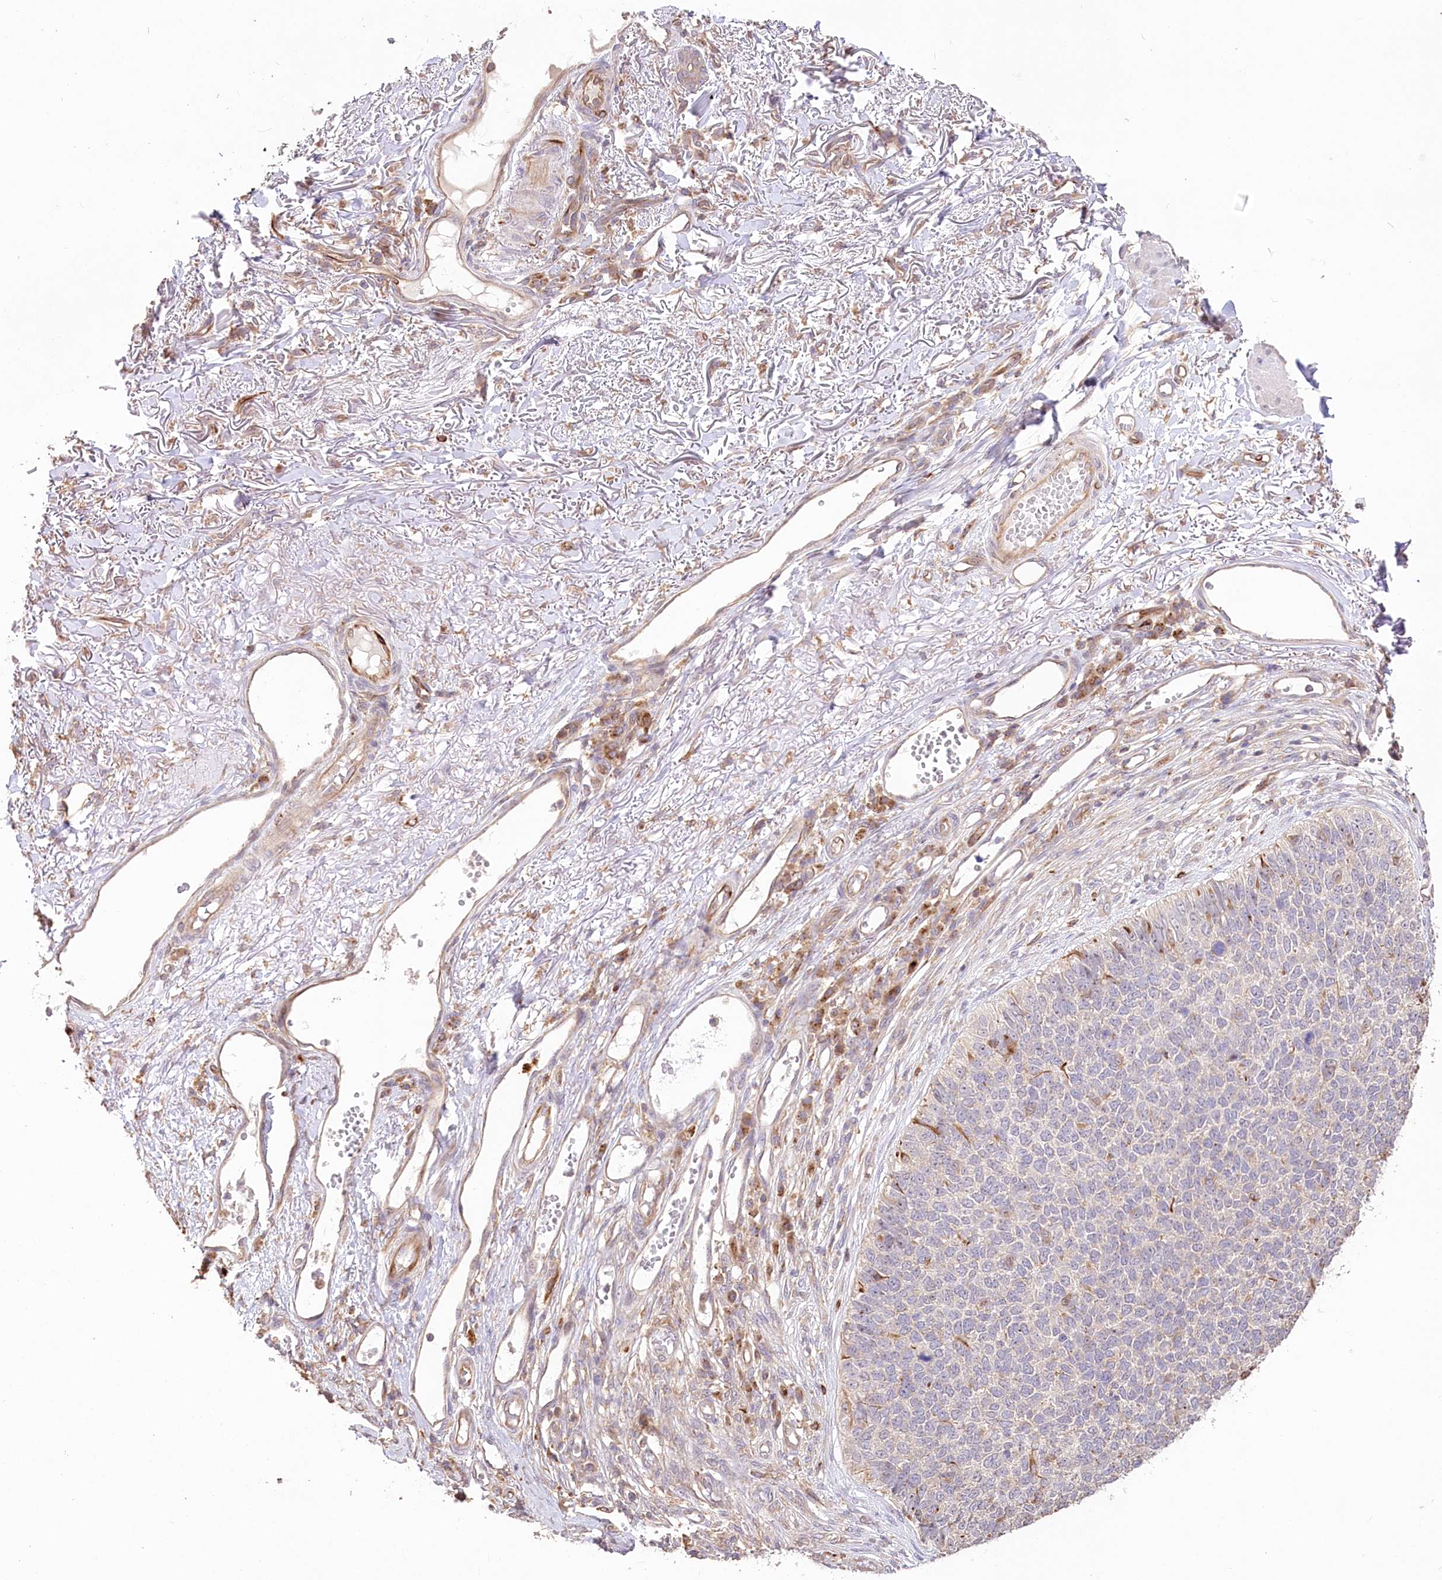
{"staining": {"intensity": "negative", "quantity": "none", "location": "none"}, "tissue": "skin cancer", "cell_type": "Tumor cells", "image_type": "cancer", "snomed": [{"axis": "morphology", "description": "Basal cell carcinoma"}, {"axis": "topography", "description": "Skin"}], "caption": "The IHC micrograph has no significant positivity in tumor cells of skin basal cell carcinoma tissue.", "gene": "DMXL1", "patient": {"sex": "female", "age": 84}}